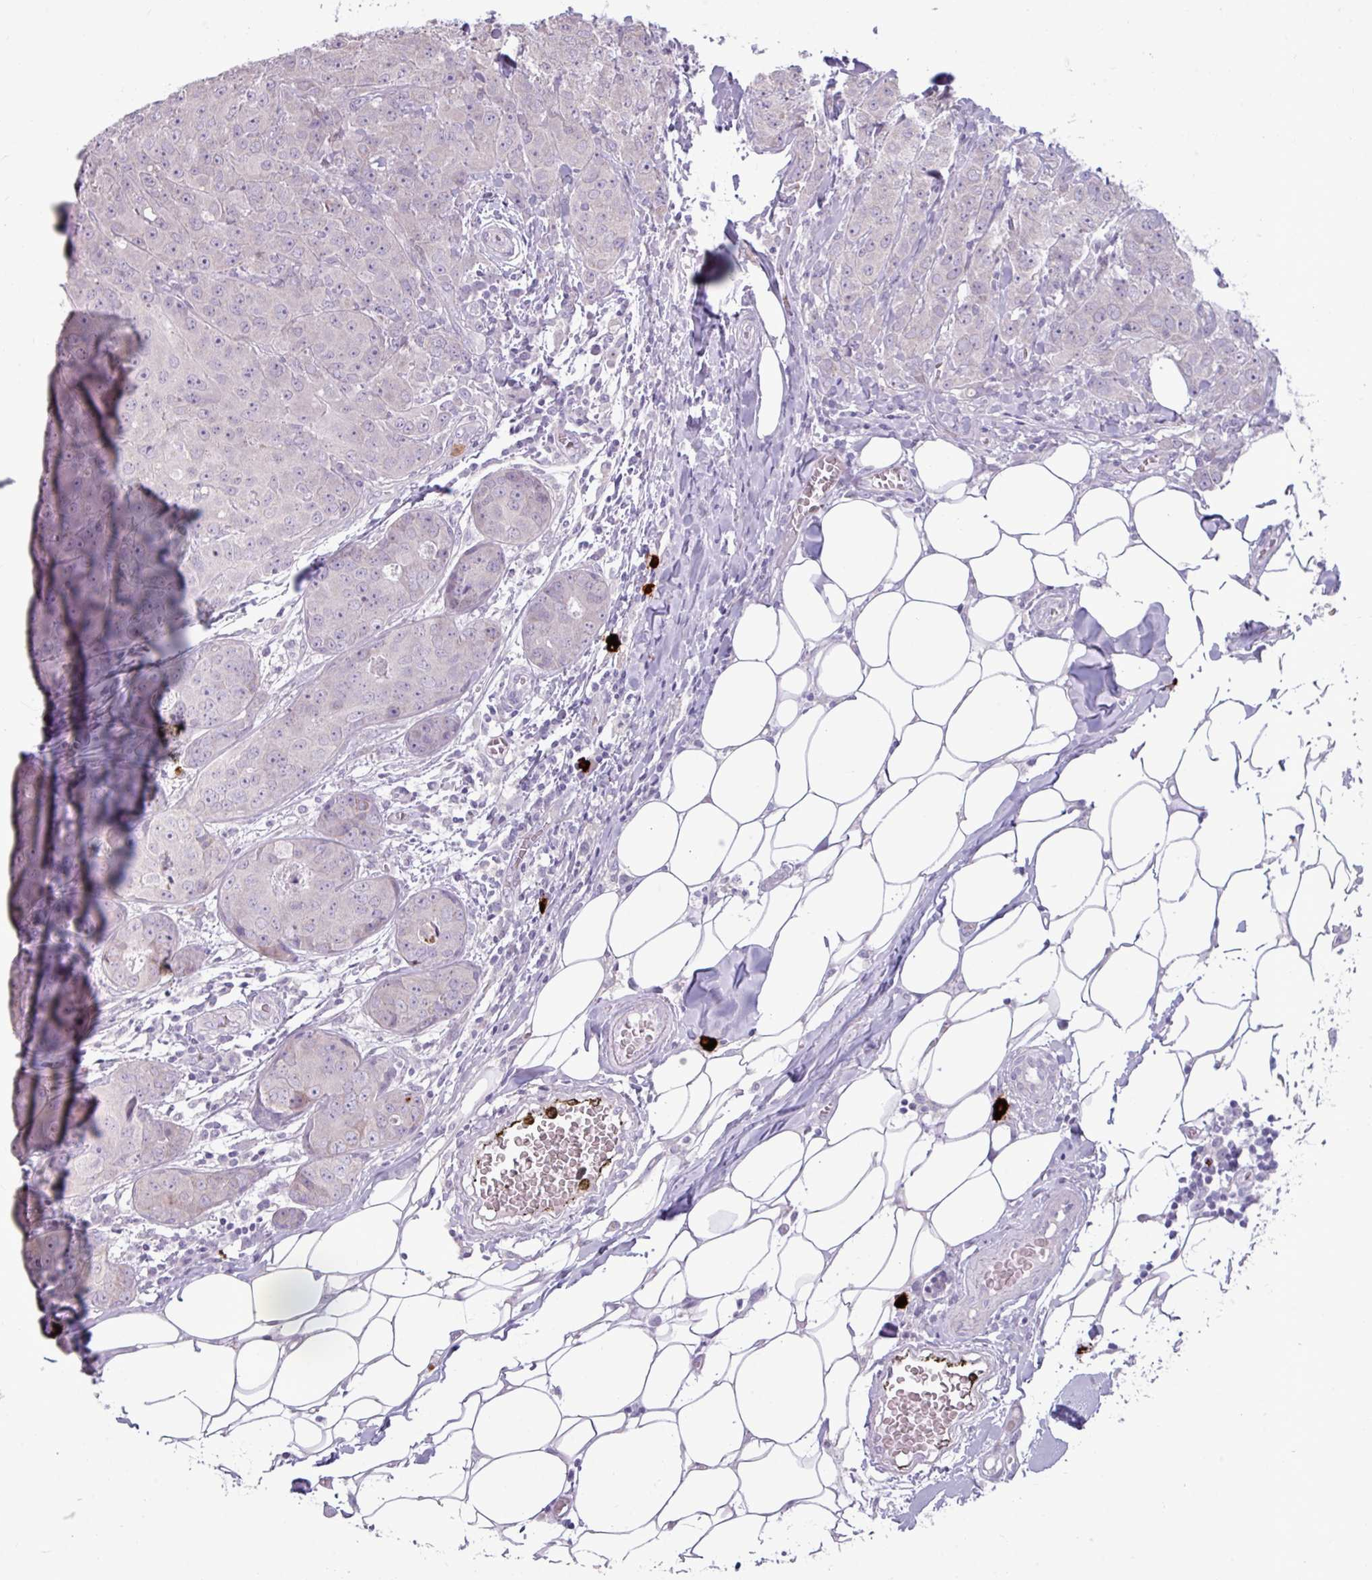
{"staining": {"intensity": "negative", "quantity": "none", "location": "none"}, "tissue": "breast cancer", "cell_type": "Tumor cells", "image_type": "cancer", "snomed": [{"axis": "morphology", "description": "Duct carcinoma"}, {"axis": "topography", "description": "Breast"}], "caption": "Human breast cancer stained for a protein using immunohistochemistry (IHC) displays no expression in tumor cells.", "gene": "TRIM39", "patient": {"sex": "female", "age": 43}}